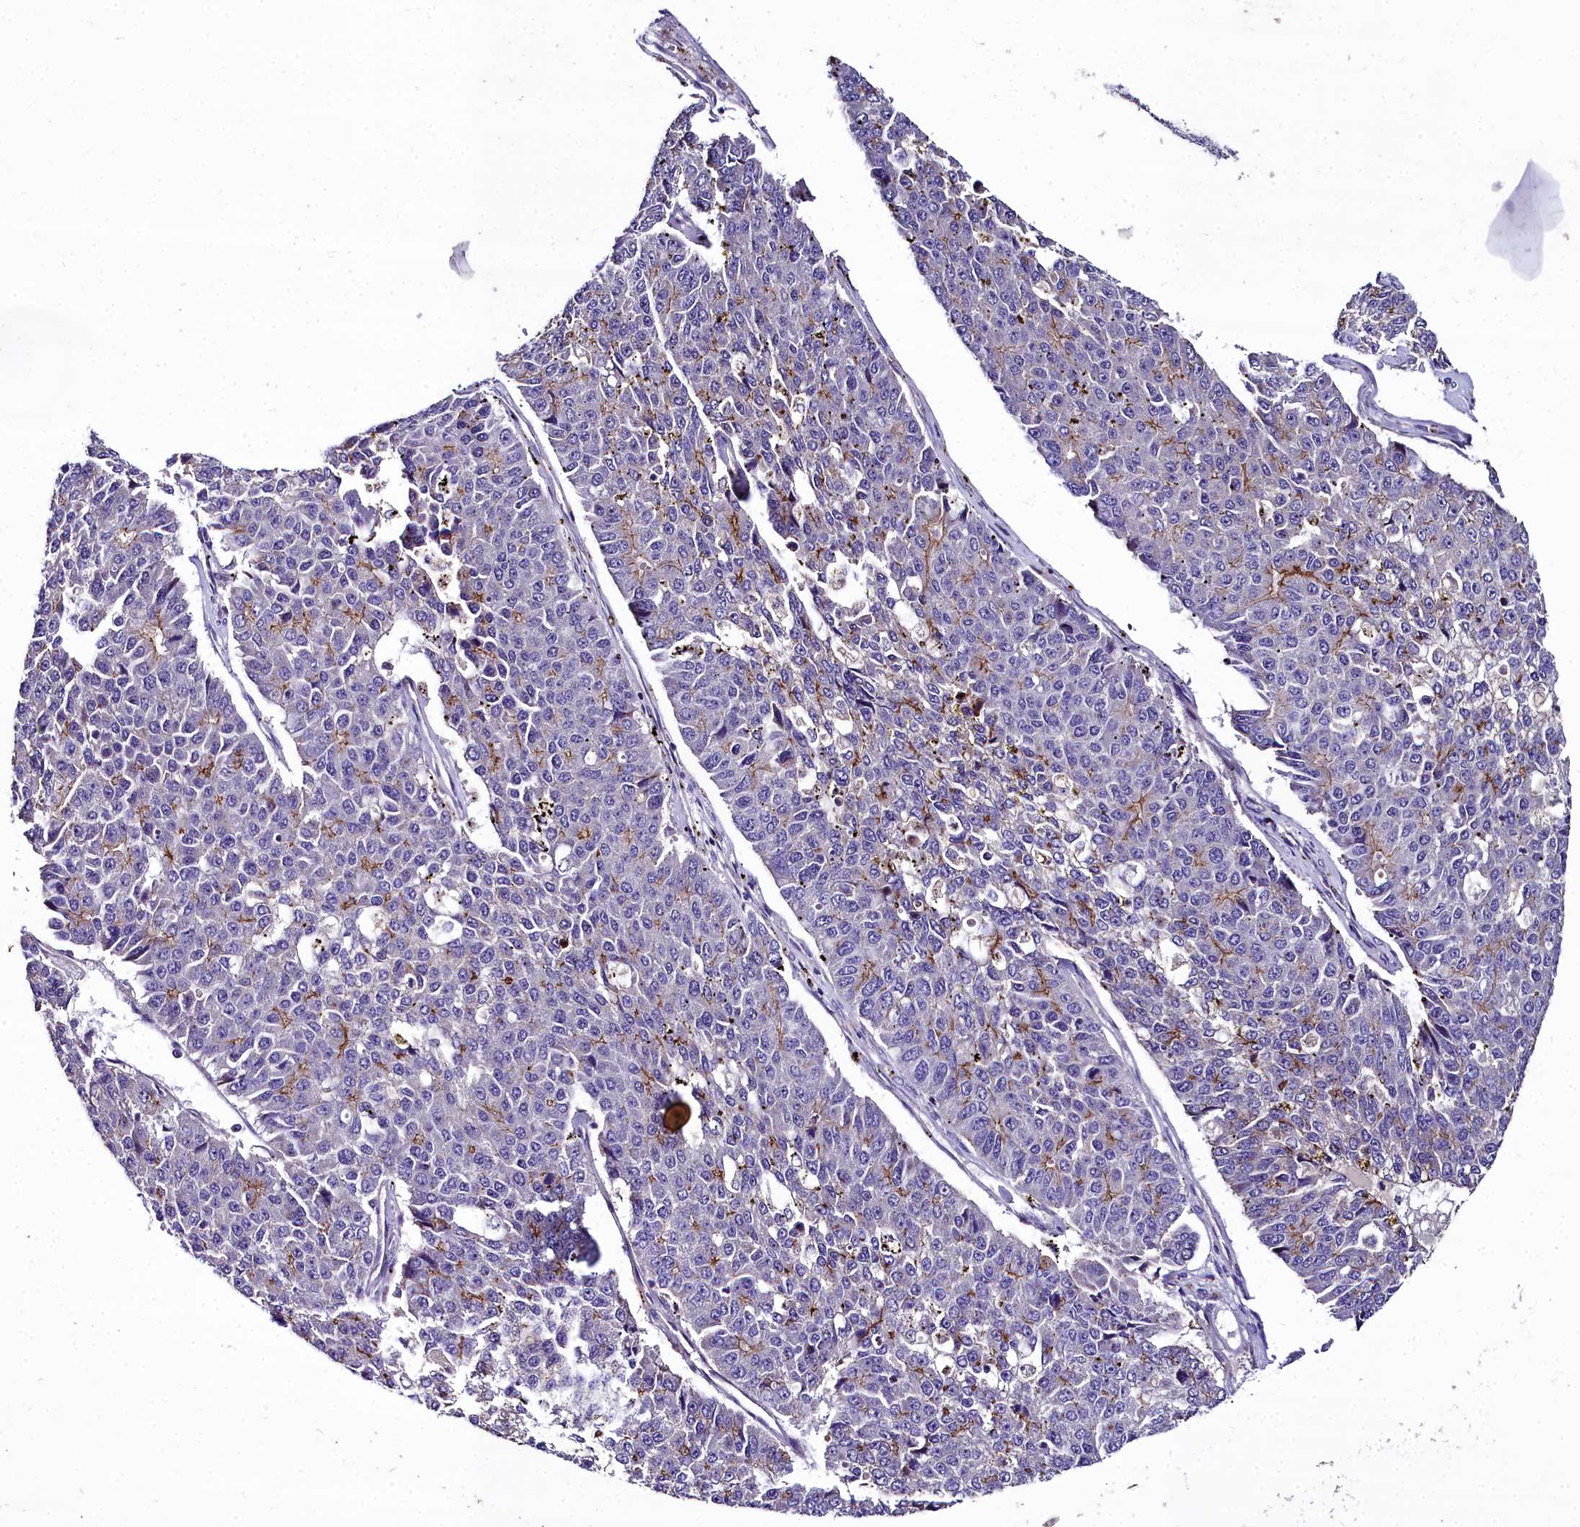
{"staining": {"intensity": "moderate", "quantity": "25%-75%", "location": "cytoplasmic/membranous"}, "tissue": "pancreatic cancer", "cell_type": "Tumor cells", "image_type": "cancer", "snomed": [{"axis": "morphology", "description": "Adenocarcinoma, NOS"}, {"axis": "topography", "description": "Pancreas"}], "caption": "Human adenocarcinoma (pancreatic) stained for a protein (brown) exhibits moderate cytoplasmic/membranous positive staining in approximately 25%-75% of tumor cells.", "gene": "NT5M", "patient": {"sex": "male", "age": 50}}